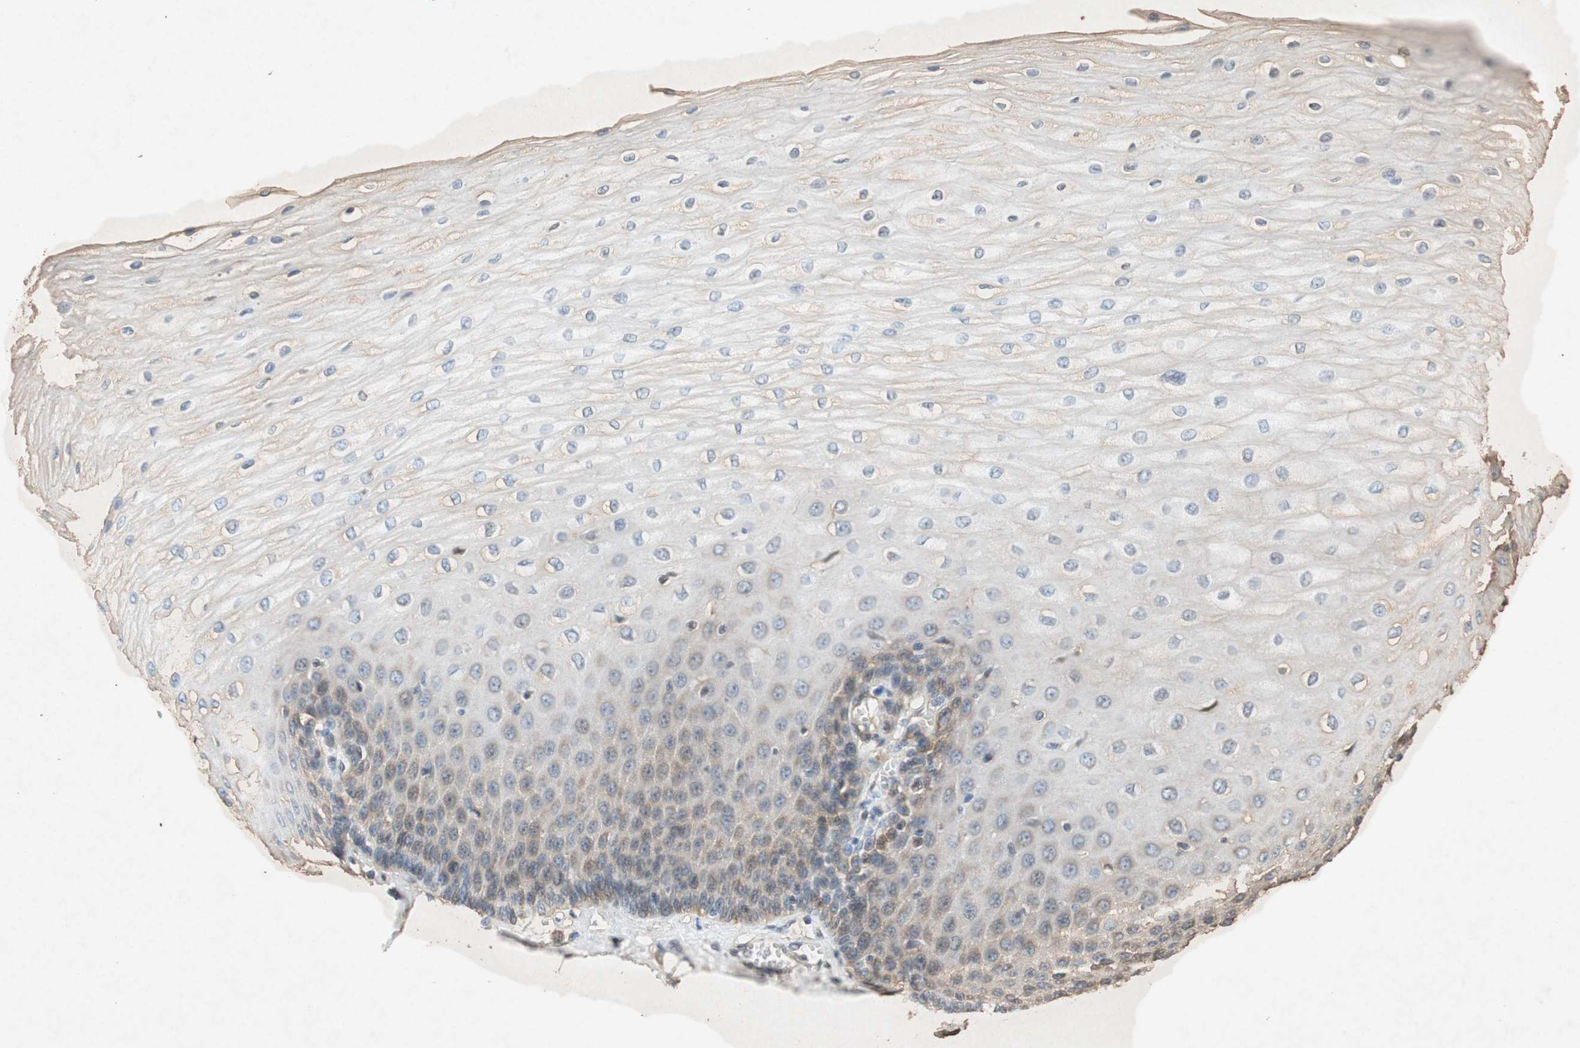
{"staining": {"intensity": "weak", "quantity": "25%-75%", "location": "cytoplasmic/membranous"}, "tissue": "esophagus", "cell_type": "Squamous epithelial cells", "image_type": "normal", "snomed": [{"axis": "morphology", "description": "Normal tissue, NOS"}, {"axis": "morphology", "description": "Squamous cell carcinoma, NOS"}, {"axis": "topography", "description": "Esophagus"}], "caption": "Protein expression analysis of normal esophagus shows weak cytoplasmic/membranous staining in about 25%-75% of squamous epithelial cells. The staining was performed using DAB (3,3'-diaminobenzidine) to visualize the protein expression in brown, while the nuclei were stained in blue with hematoxylin (Magnification: 20x).", "gene": "TUBB", "patient": {"sex": "male", "age": 65}}